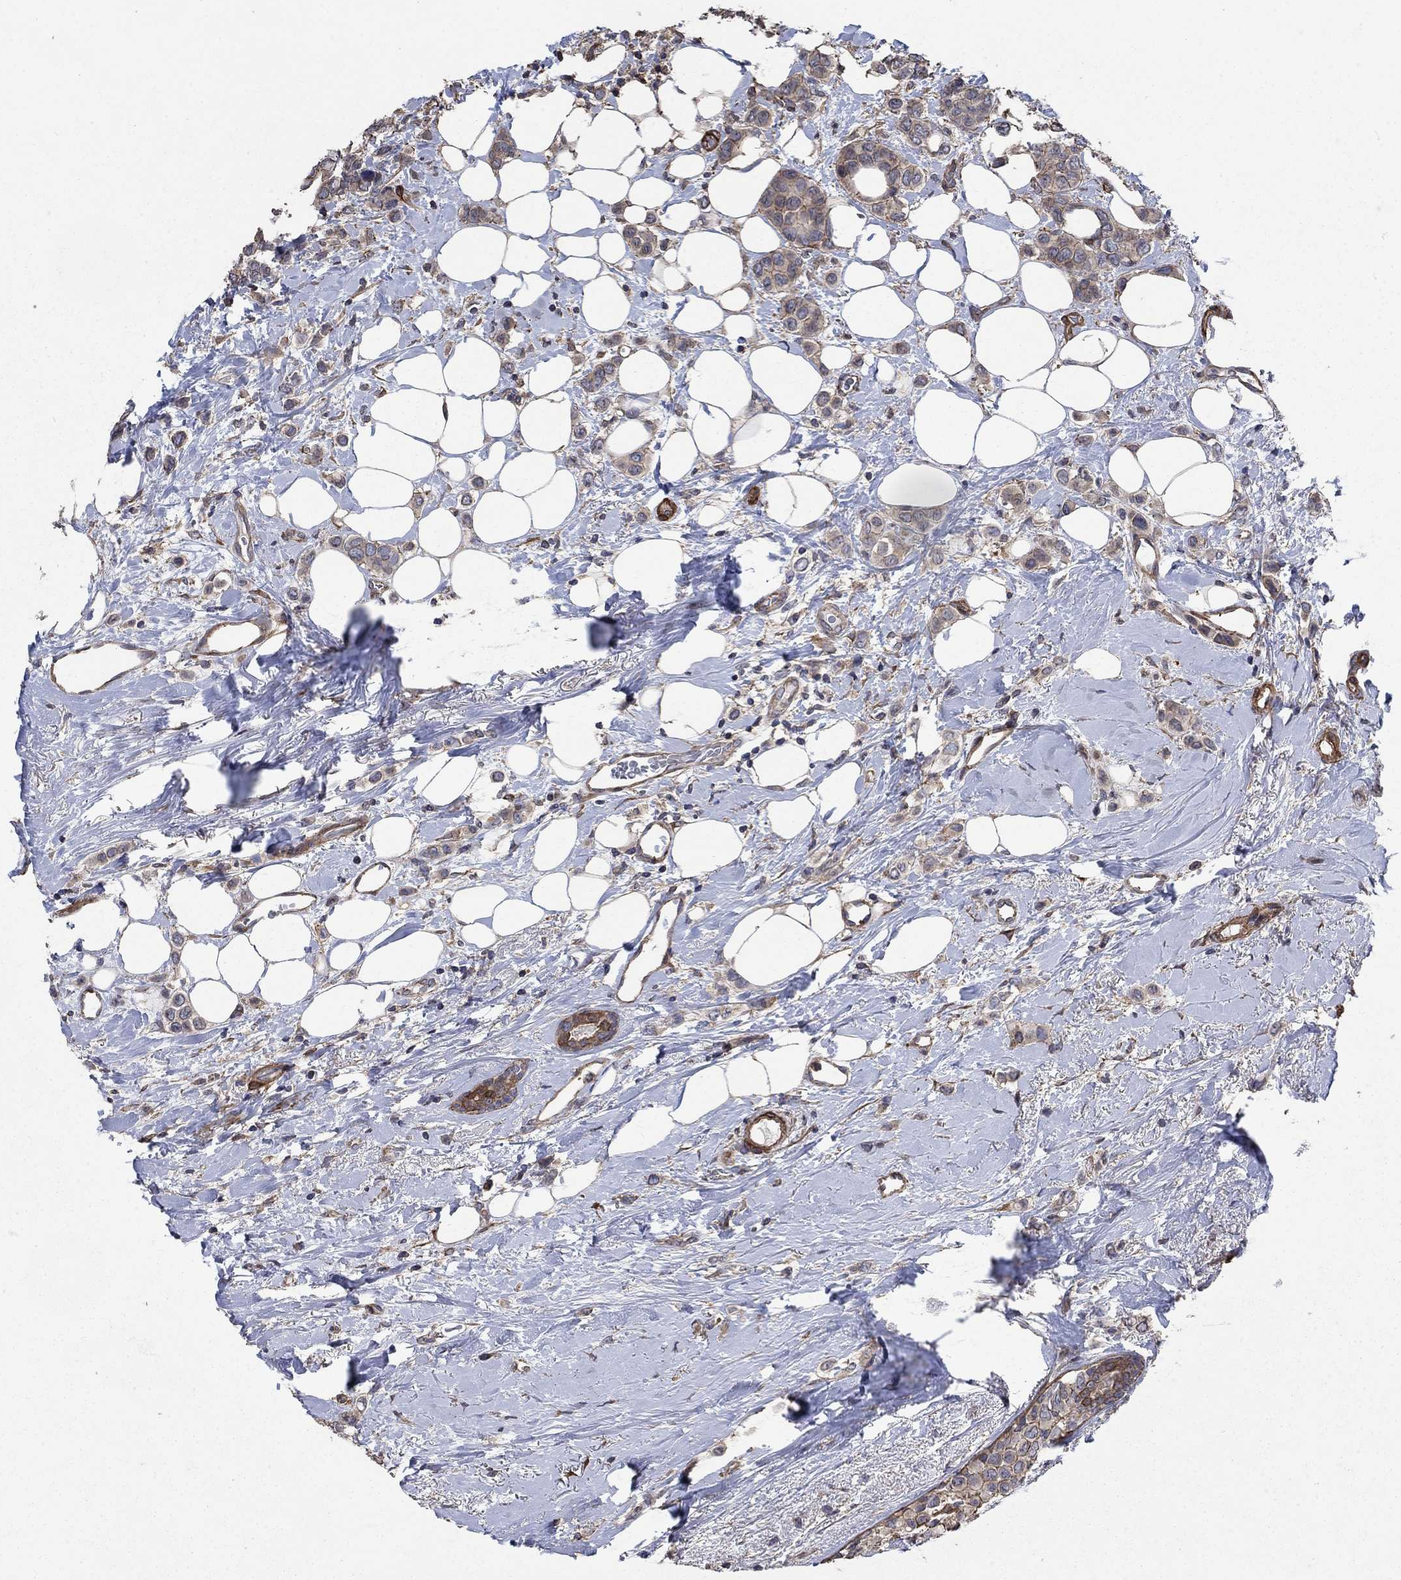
{"staining": {"intensity": "weak", "quantity": "25%-75%", "location": "cytoplasmic/membranous"}, "tissue": "breast cancer", "cell_type": "Tumor cells", "image_type": "cancer", "snomed": [{"axis": "morphology", "description": "Lobular carcinoma"}, {"axis": "topography", "description": "Breast"}], "caption": "The photomicrograph exhibits staining of breast cancer (lobular carcinoma), revealing weak cytoplasmic/membranous protein expression (brown color) within tumor cells. (DAB IHC, brown staining for protein, blue staining for nuclei).", "gene": "PDE3A", "patient": {"sex": "female", "age": 66}}